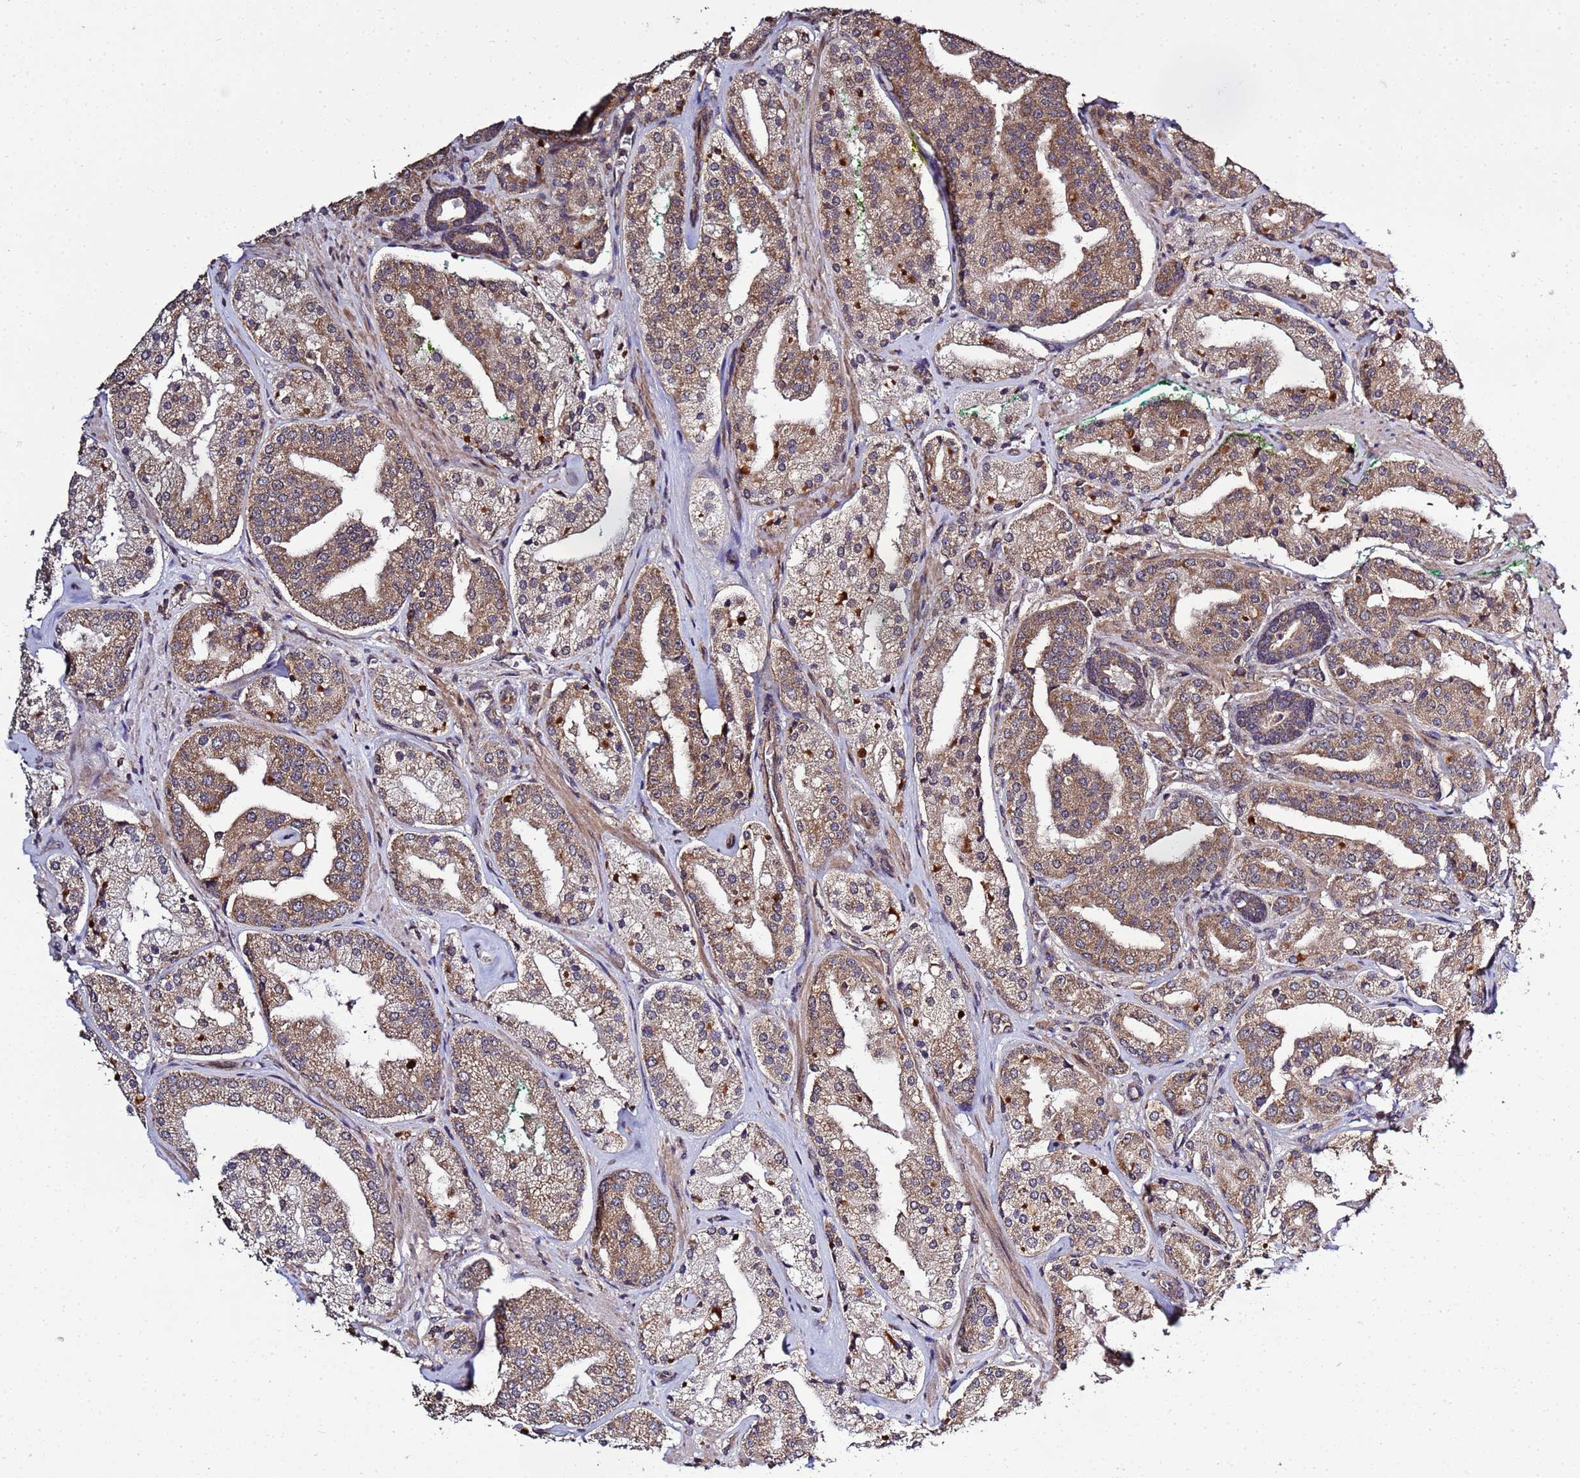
{"staining": {"intensity": "moderate", "quantity": ">75%", "location": "cytoplasmic/membranous"}, "tissue": "prostate cancer", "cell_type": "Tumor cells", "image_type": "cancer", "snomed": [{"axis": "morphology", "description": "Adenocarcinoma, High grade"}, {"axis": "topography", "description": "Prostate"}], "caption": "IHC of prostate cancer (adenocarcinoma (high-grade)) reveals medium levels of moderate cytoplasmic/membranous staining in about >75% of tumor cells.", "gene": "P2RX7", "patient": {"sex": "male", "age": 63}}